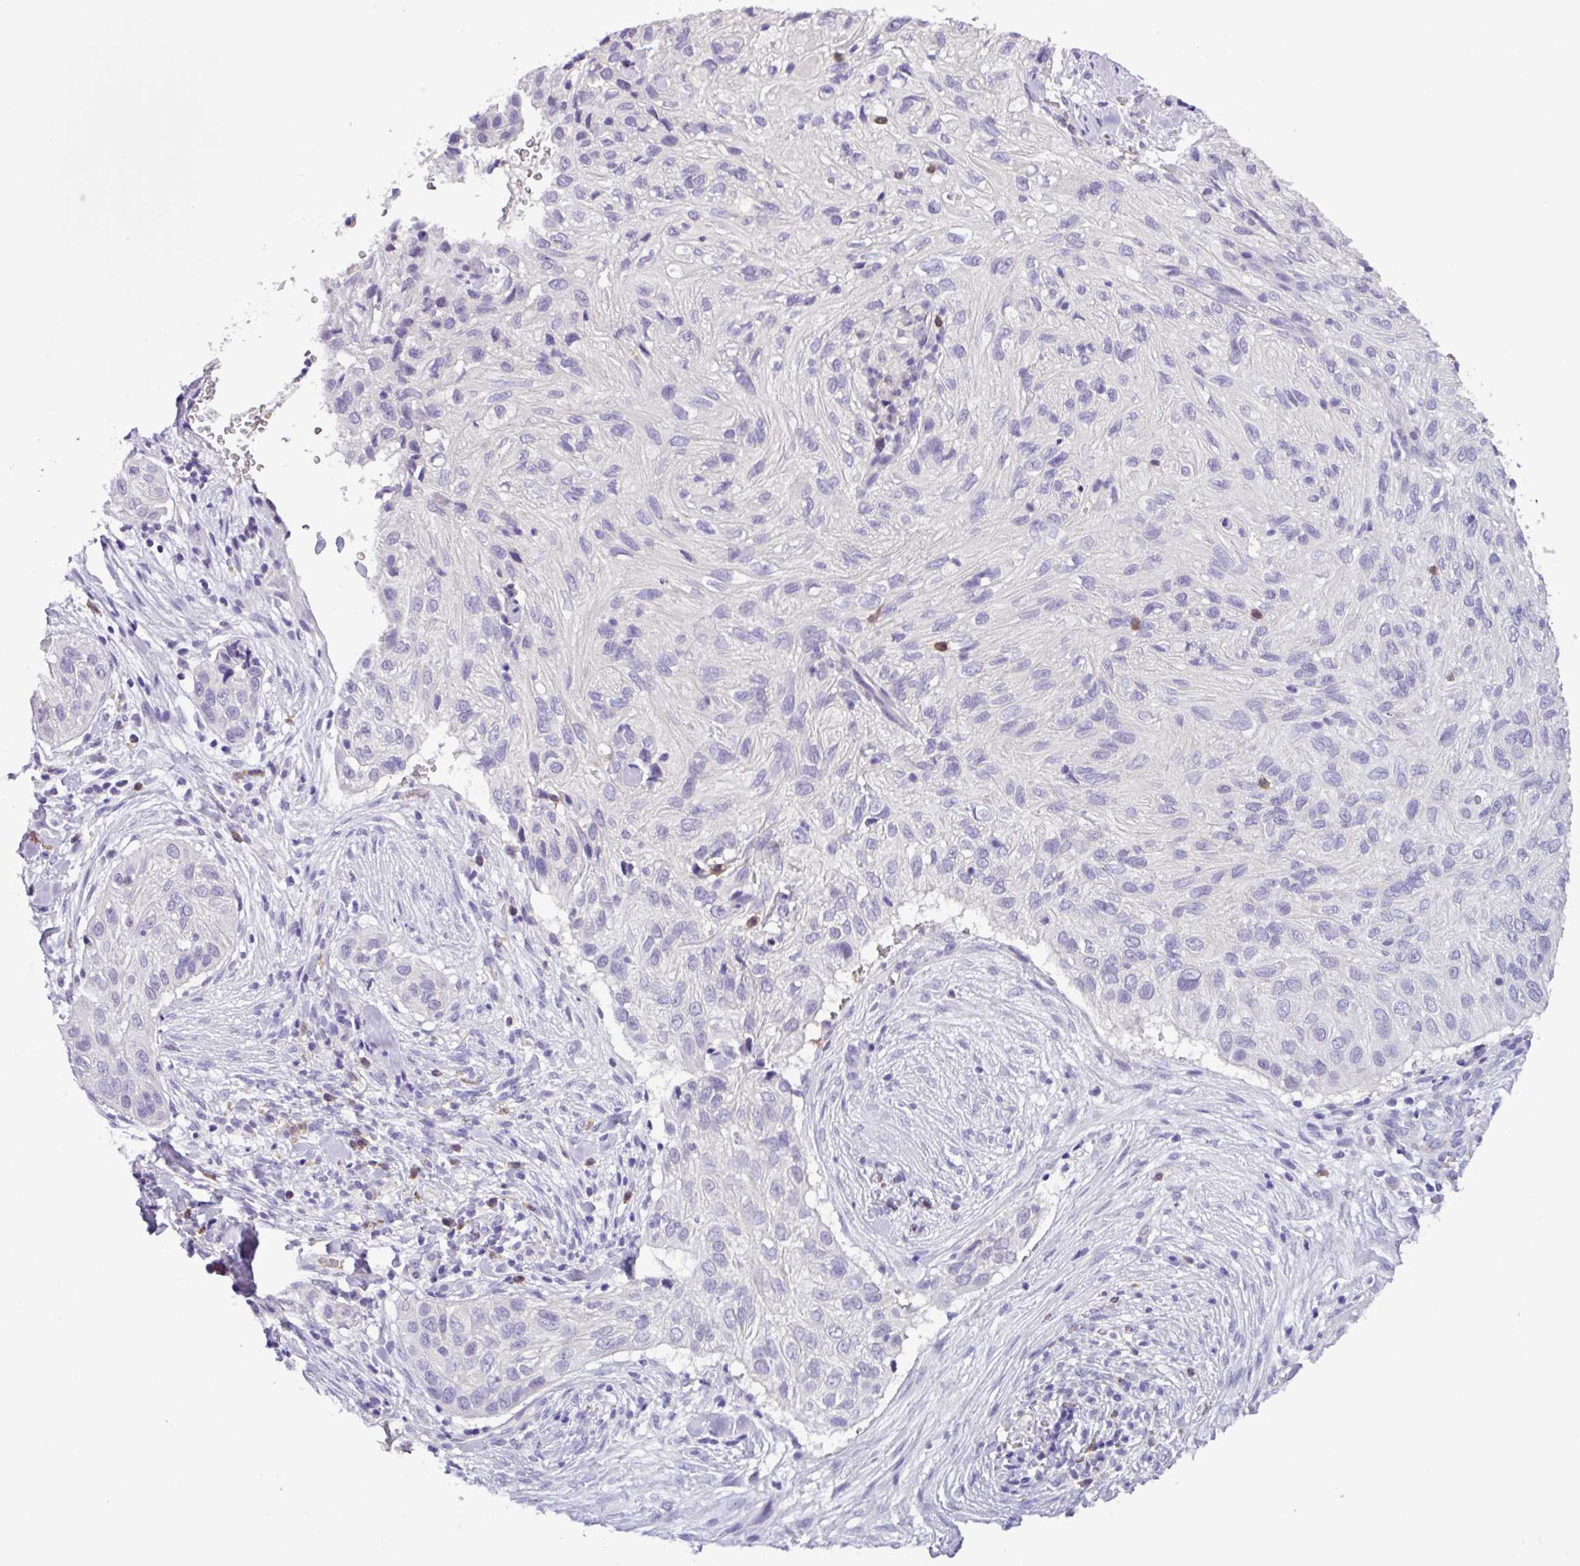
{"staining": {"intensity": "negative", "quantity": "none", "location": "none"}, "tissue": "skin cancer", "cell_type": "Tumor cells", "image_type": "cancer", "snomed": [{"axis": "morphology", "description": "Squamous cell carcinoma, NOS"}, {"axis": "topography", "description": "Skin"}], "caption": "A high-resolution histopathology image shows immunohistochemistry staining of skin squamous cell carcinoma, which shows no significant staining in tumor cells.", "gene": "TONSL", "patient": {"sex": "male", "age": 82}}